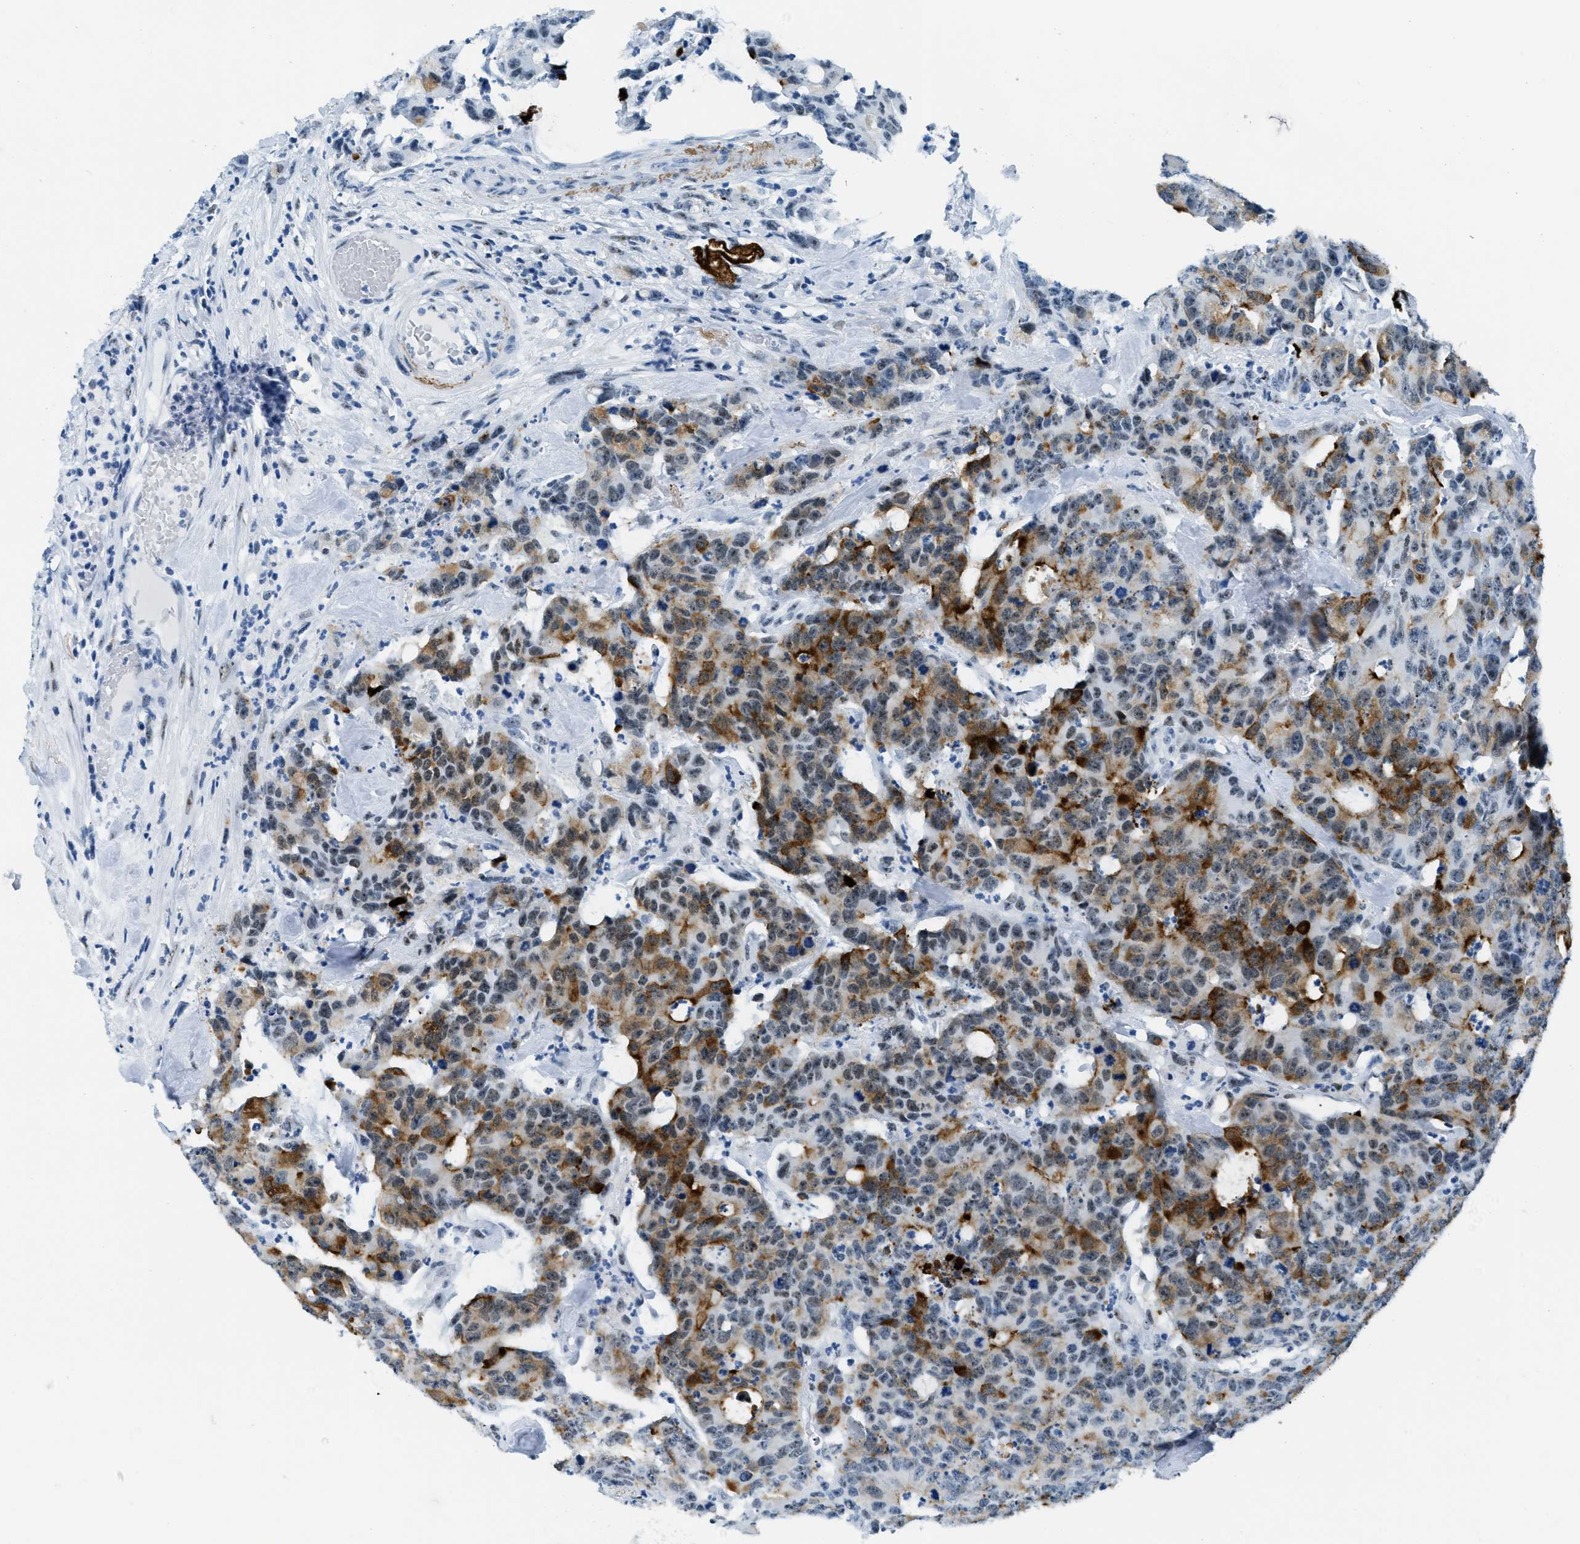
{"staining": {"intensity": "moderate", "quantity": "25%-75%", "location": "cytoplasmic/membranous"}, "tissue": "colorectal cancer", "cell_type": "Tumor cells", "image_type": "cancer", "snomed": [{"axis": "morphology", "description": "Adenocarcinoma, NOS"}, {"axis": "topography", "description": "Colon"}], "caption": "Tumor cells exhibit moderate cytoplasmic/membranous positivity in approximately 25%-75% of cells in colorectal adenocarcinoma.", "gene": "PLA2G2A", "patient": {"sex": "female", "age": 86}}